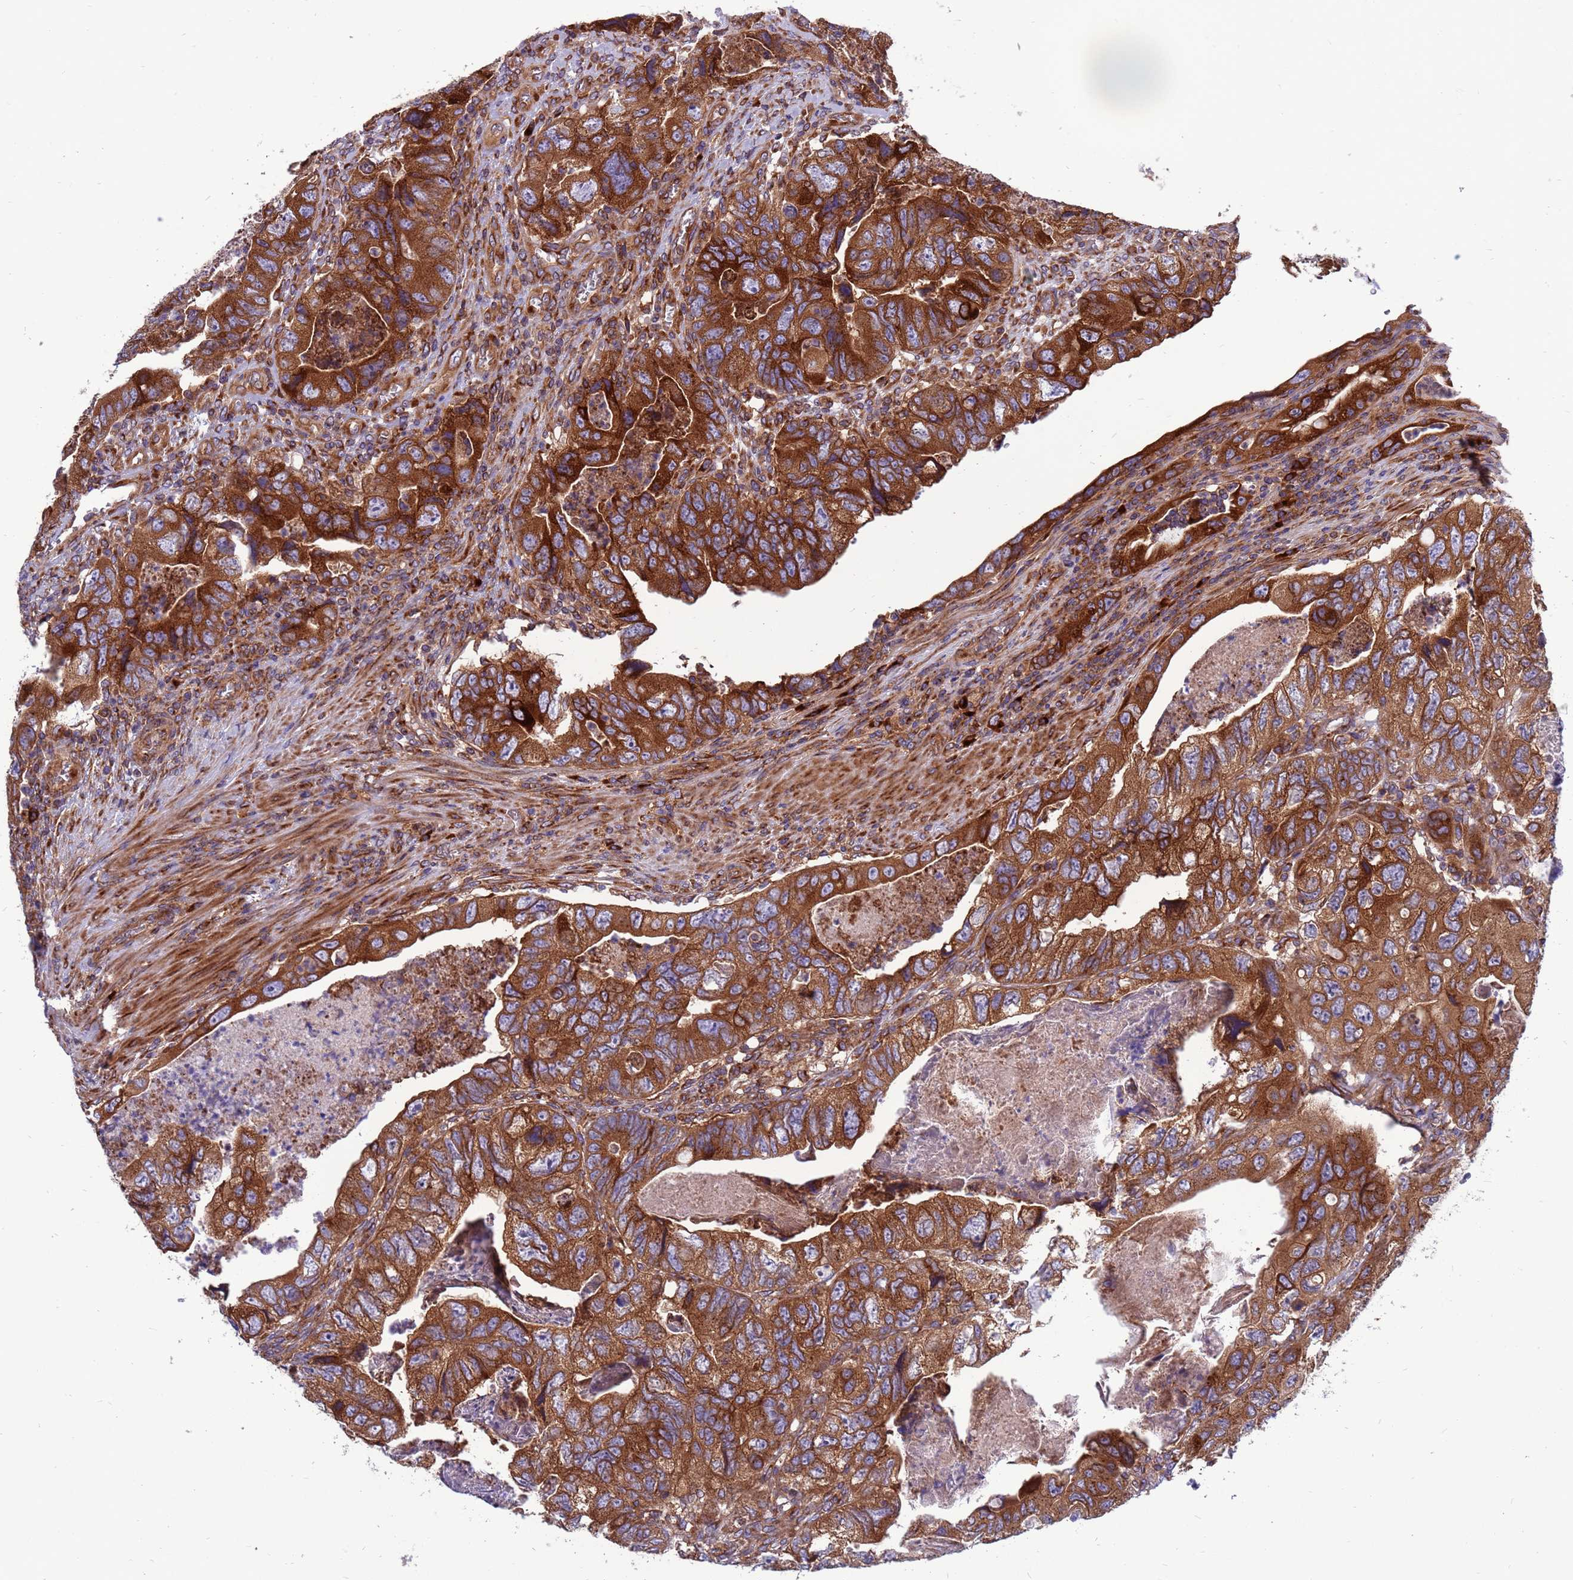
{"staining": {"intensity": "strong", "quantity": ">75%", "location": "cytoplasmic/membranous"}, "tissue": "colorectal cancer", "cell_type": "Tumor cells", "image_type": "cancer", "snomed": [{"axis": "morphology", "description": "Adenocarcinoma, NOS"}, {"axis": "topography", "description": "Rectum"}], "caption": "Strong cytoplasmic/membranous protein positivity is appreciated in about >75% of tumor cells in colorectal cancer.", "gene": "ZC3HAV1", "patient": {"sex": "male", "age": 63}}